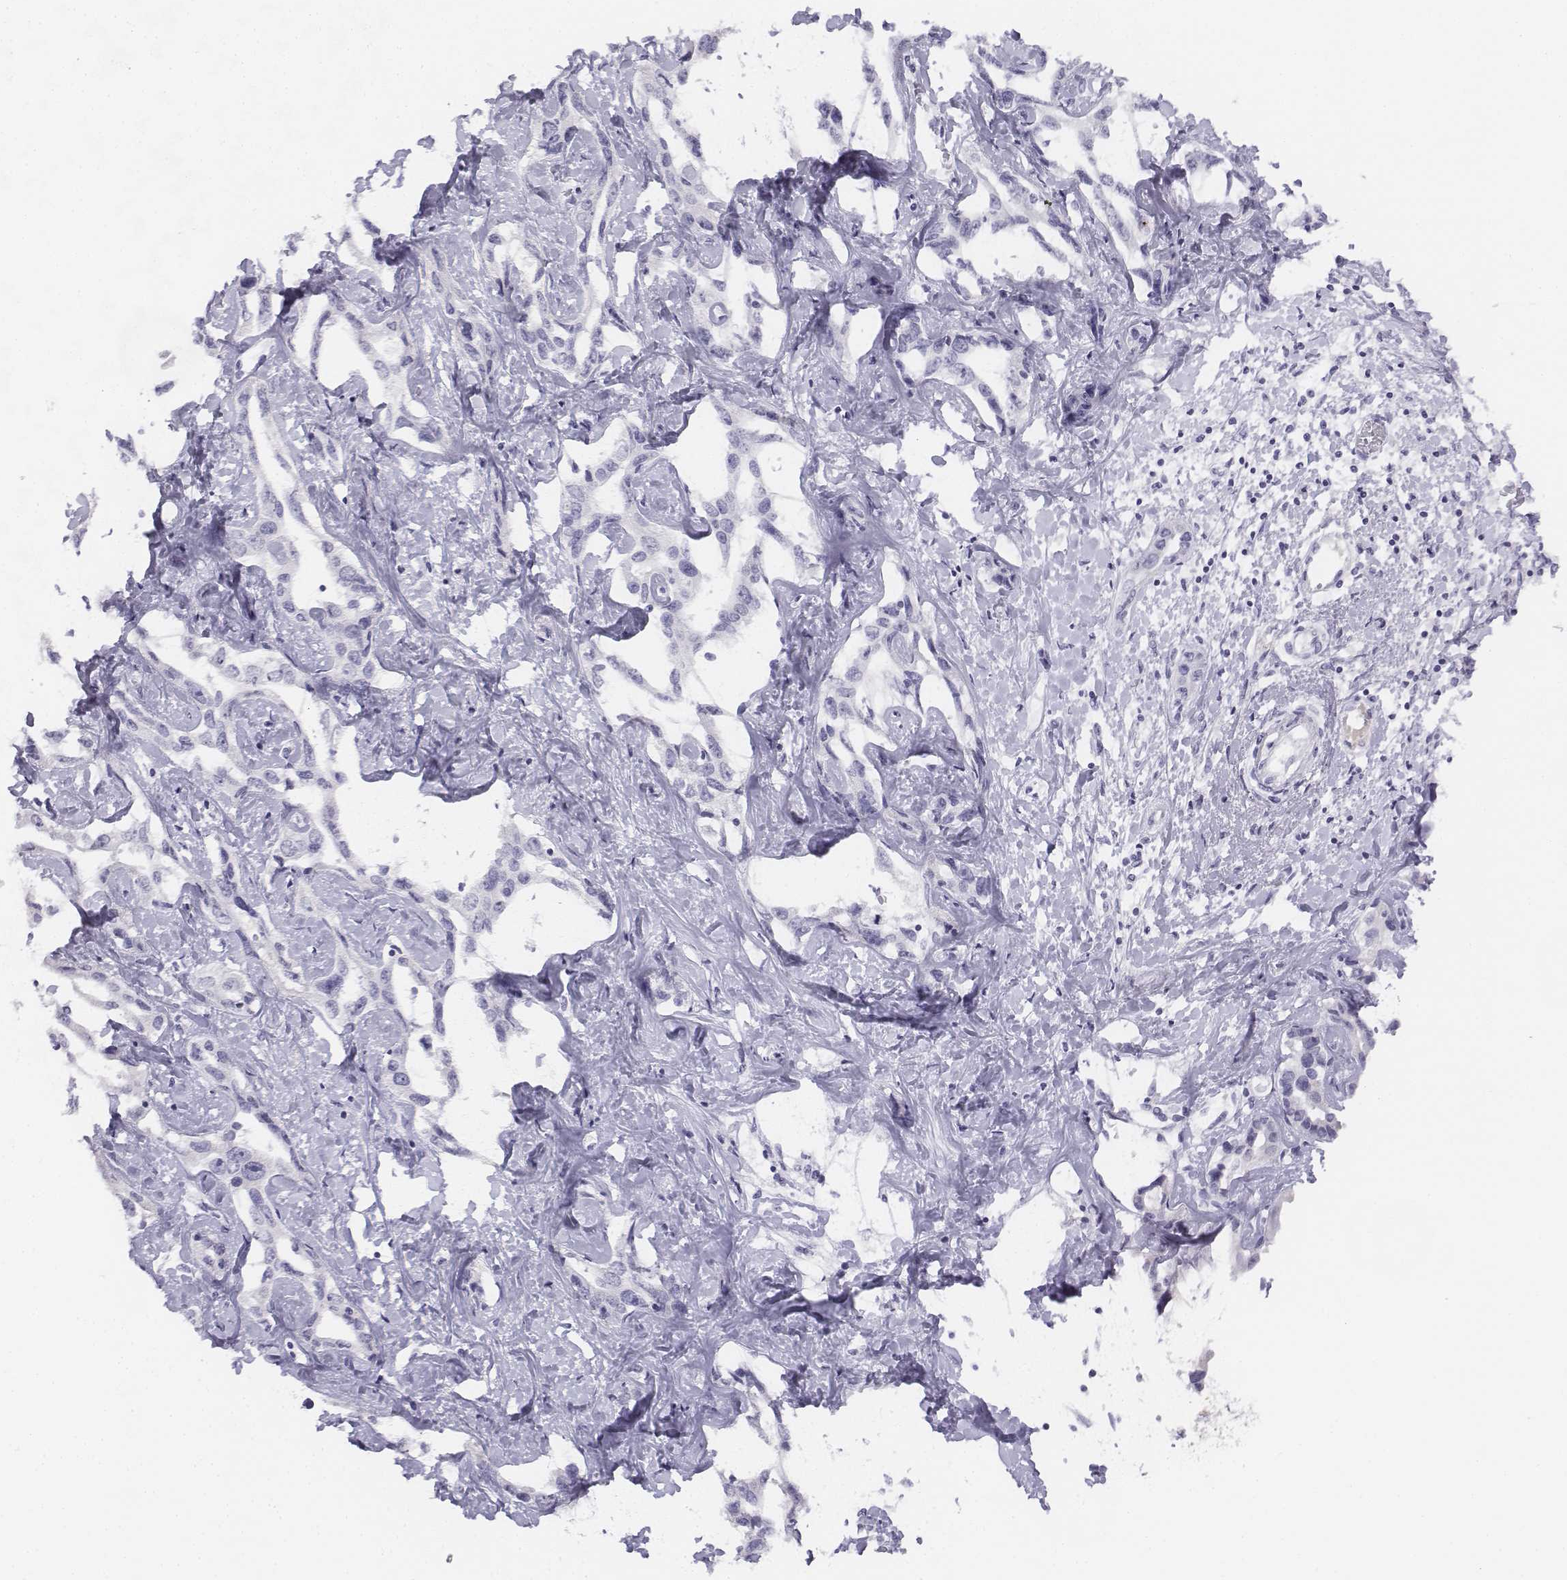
{"staining": {"intensity": "negative", "quantity": "none", "location": "none"}, "tissue": "liver cancer", "cell_type": "Tumor cells", "image_type": "cancer", "snomed": [{"axis": "morphology", "description": "Cholangiocarcinoma"}, {"axis": "topography", "description": "Liver"}], "caption": "Human liver cancer (cholangiocarcinoma) stained for a protein using immunohistochemistry displays no staining in tumor cells.", "gene": "UCN2", "patient": {"sex": "male", "age": 59}}